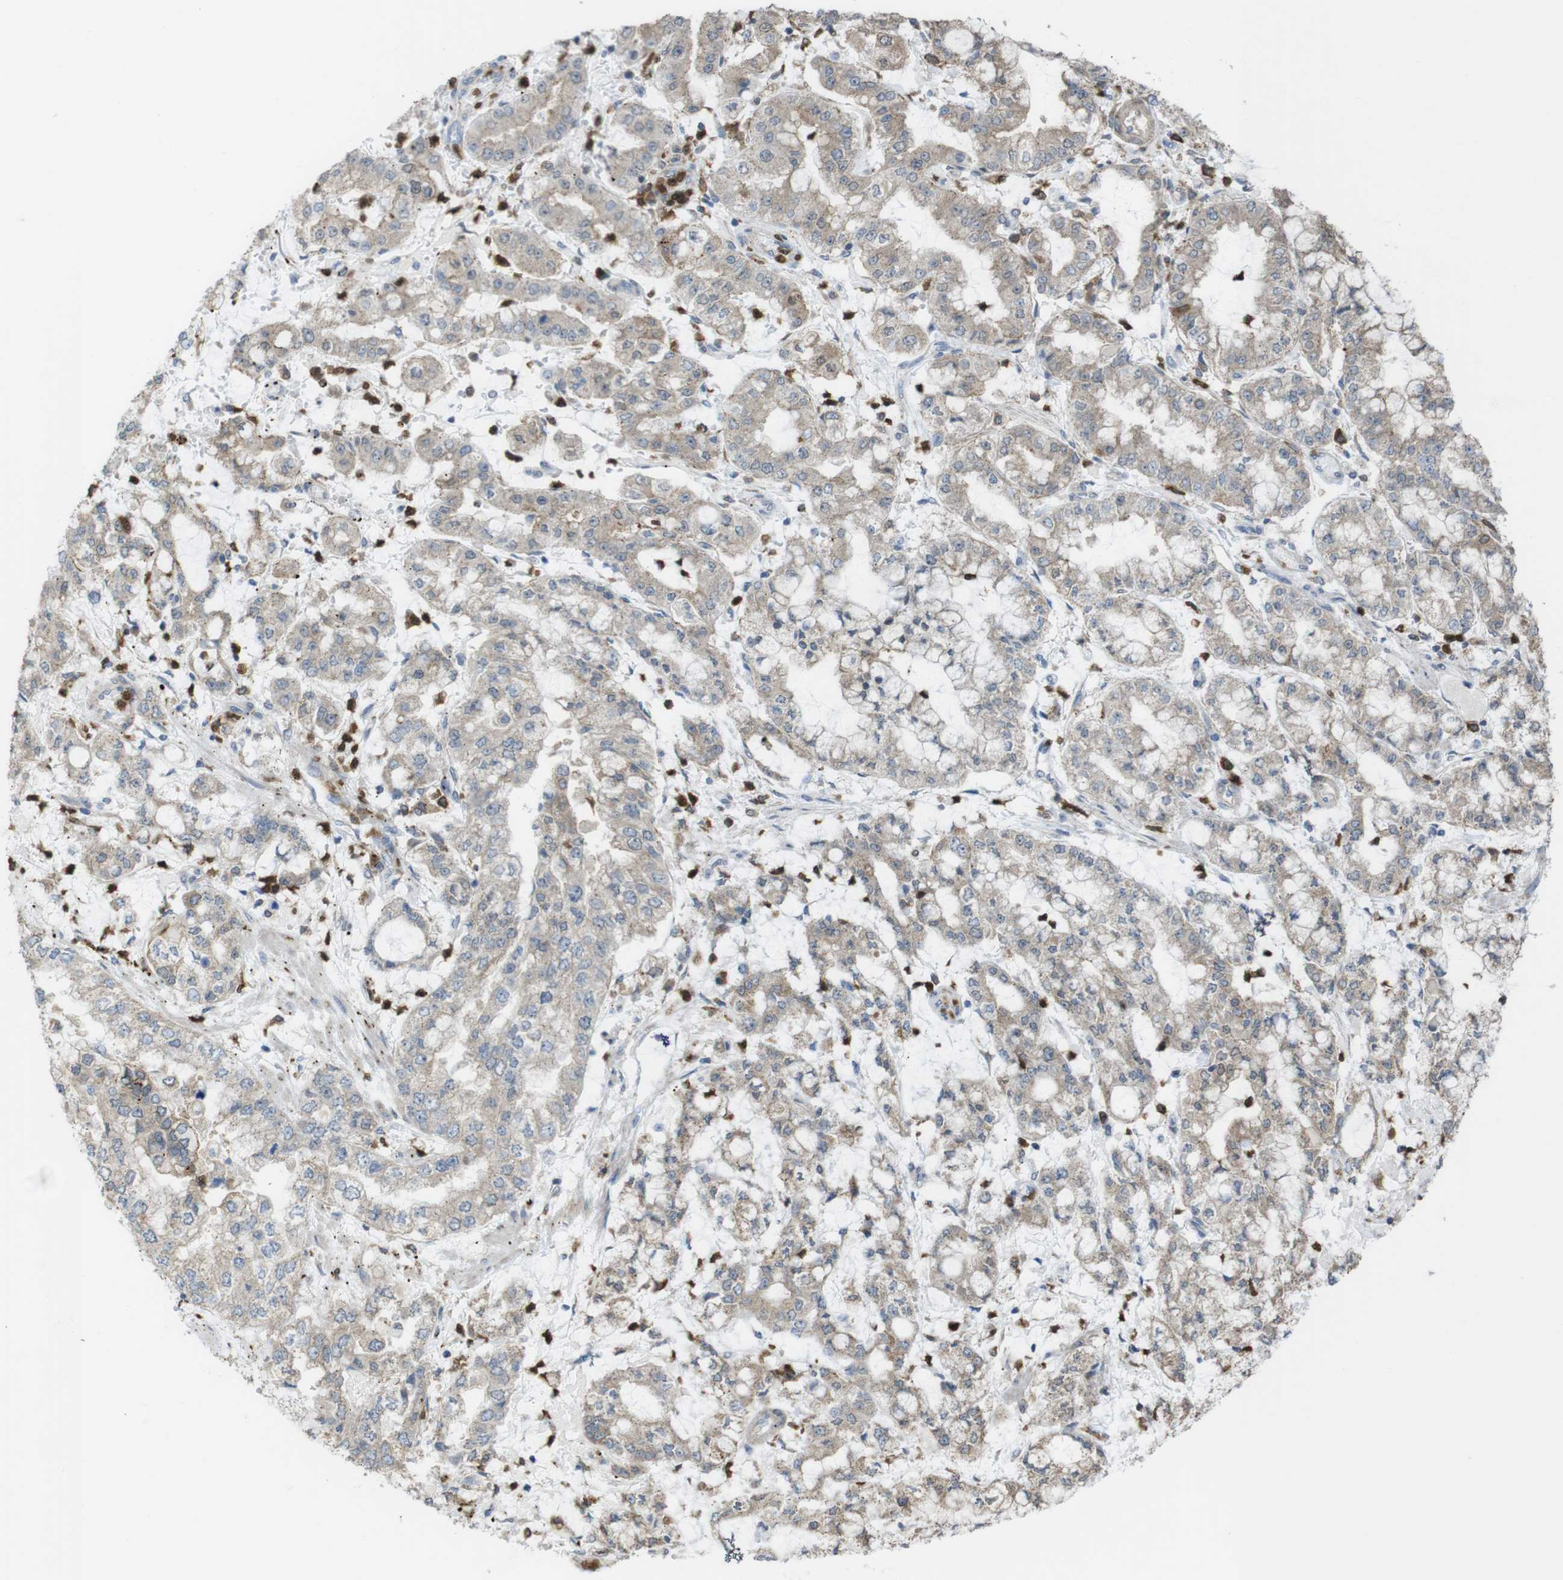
{"staining": {"intensity": "weak", "quantity": ">75%", "location": "cytoplasmic/membranous"}, "tissue": "stomach cancer", "cell_type": "Tumor cells", "image_type": "cancer", "snomed": [{"axis": "morphology", "description": "Adenocarcinoma, NOS"}, {"axis": "topography", "description": "Stomach"}], "caption": "Stomach cancer (adenocarcinoma) tissue displays weak cytoplasmic/membranous positivity in approximately >75% of tumor cells", "gene": "PRKCD", "patient": {"sex": "male", "age": 76}}